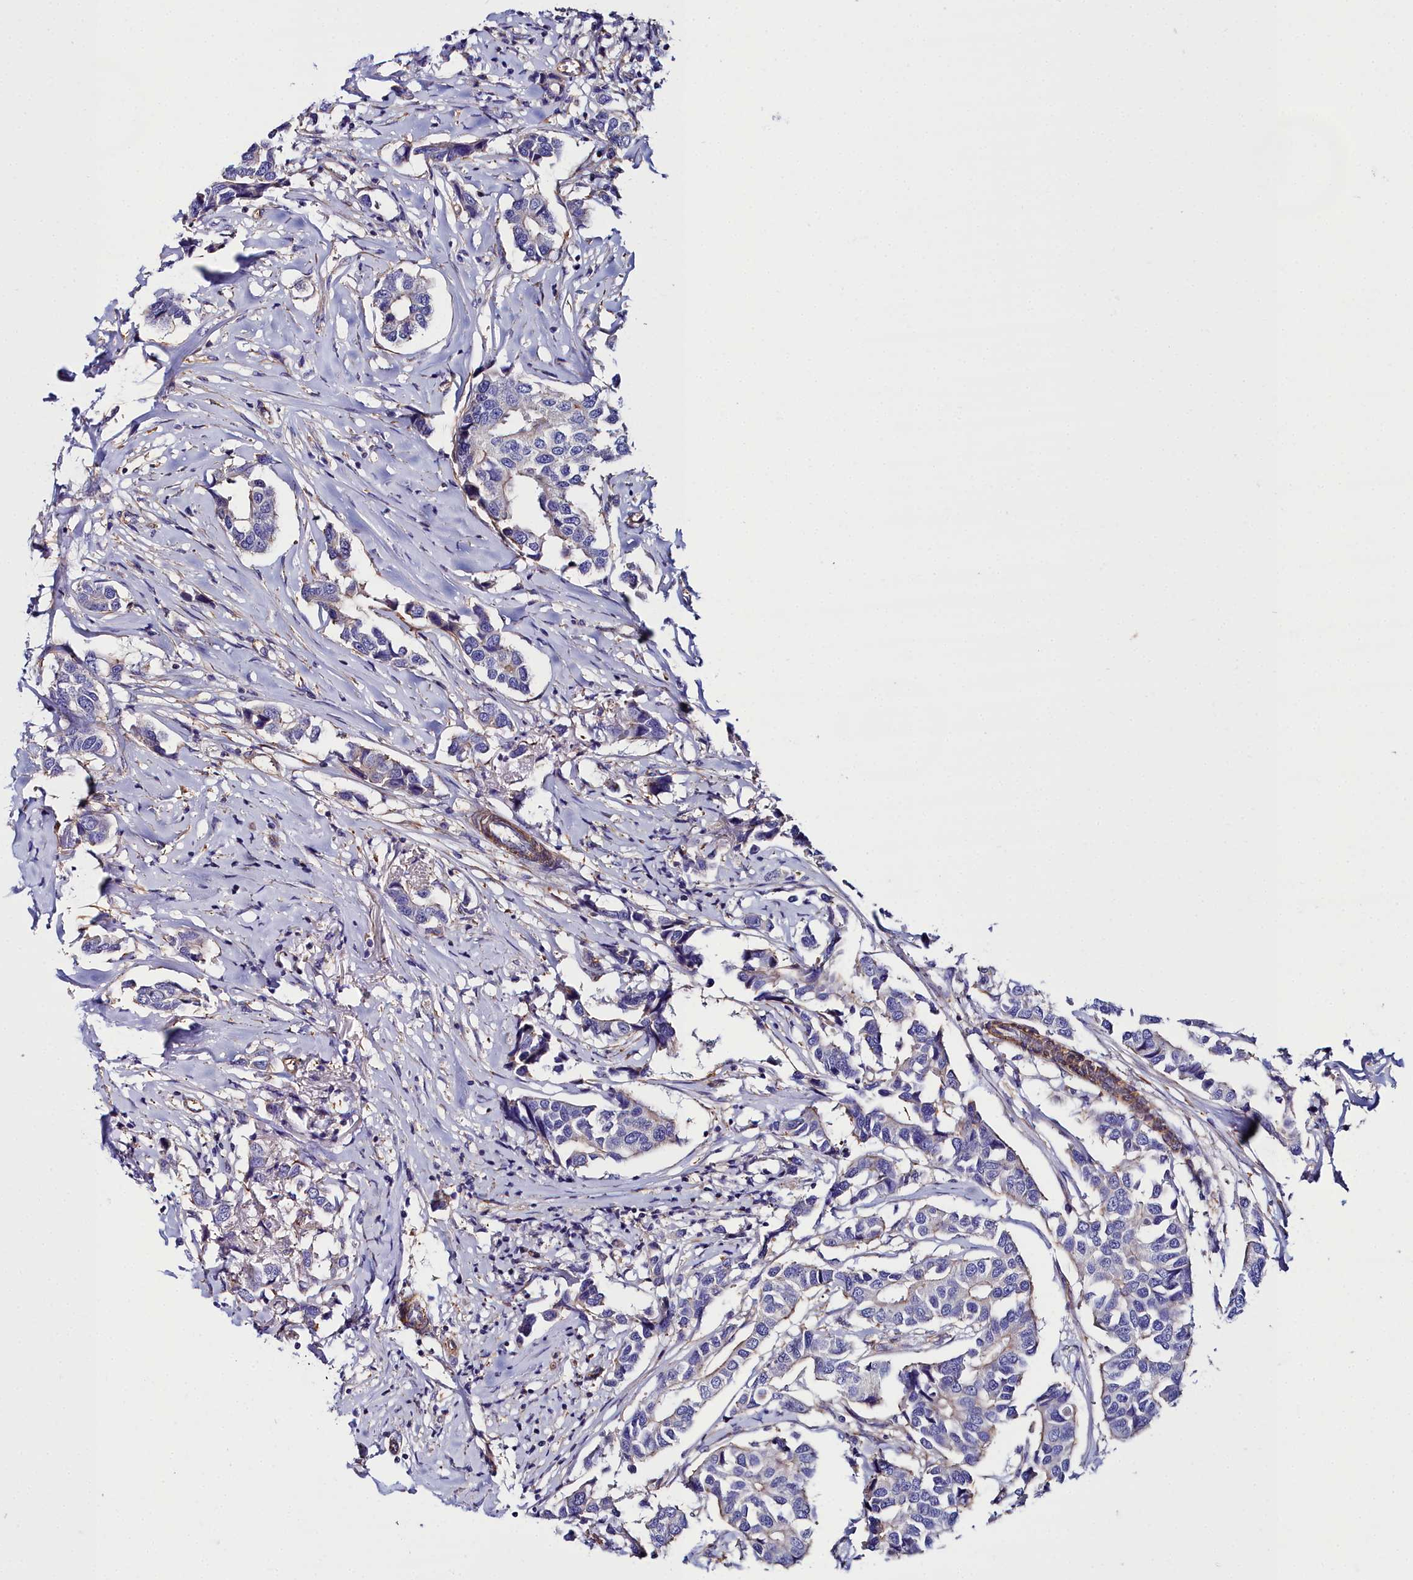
{"staining": {"intensity": "negative", "quantity": "none", "location": "none"}, "tissue": "breast cancer", "cell_type": "Tumor cells", "image_type": "cancer", "snomed": [{"axis": "morphology", "description": "Duct carcinoma"}, {"axis": "topography", "description": "Breast"}], "caption": "Immunohistochemical staining of breast cancer (invasive ductal carcinoma) exhibits no significant expression in tumor cells.", "gene": "FADS3", "patient": {"sex": "female", "age": 80}}